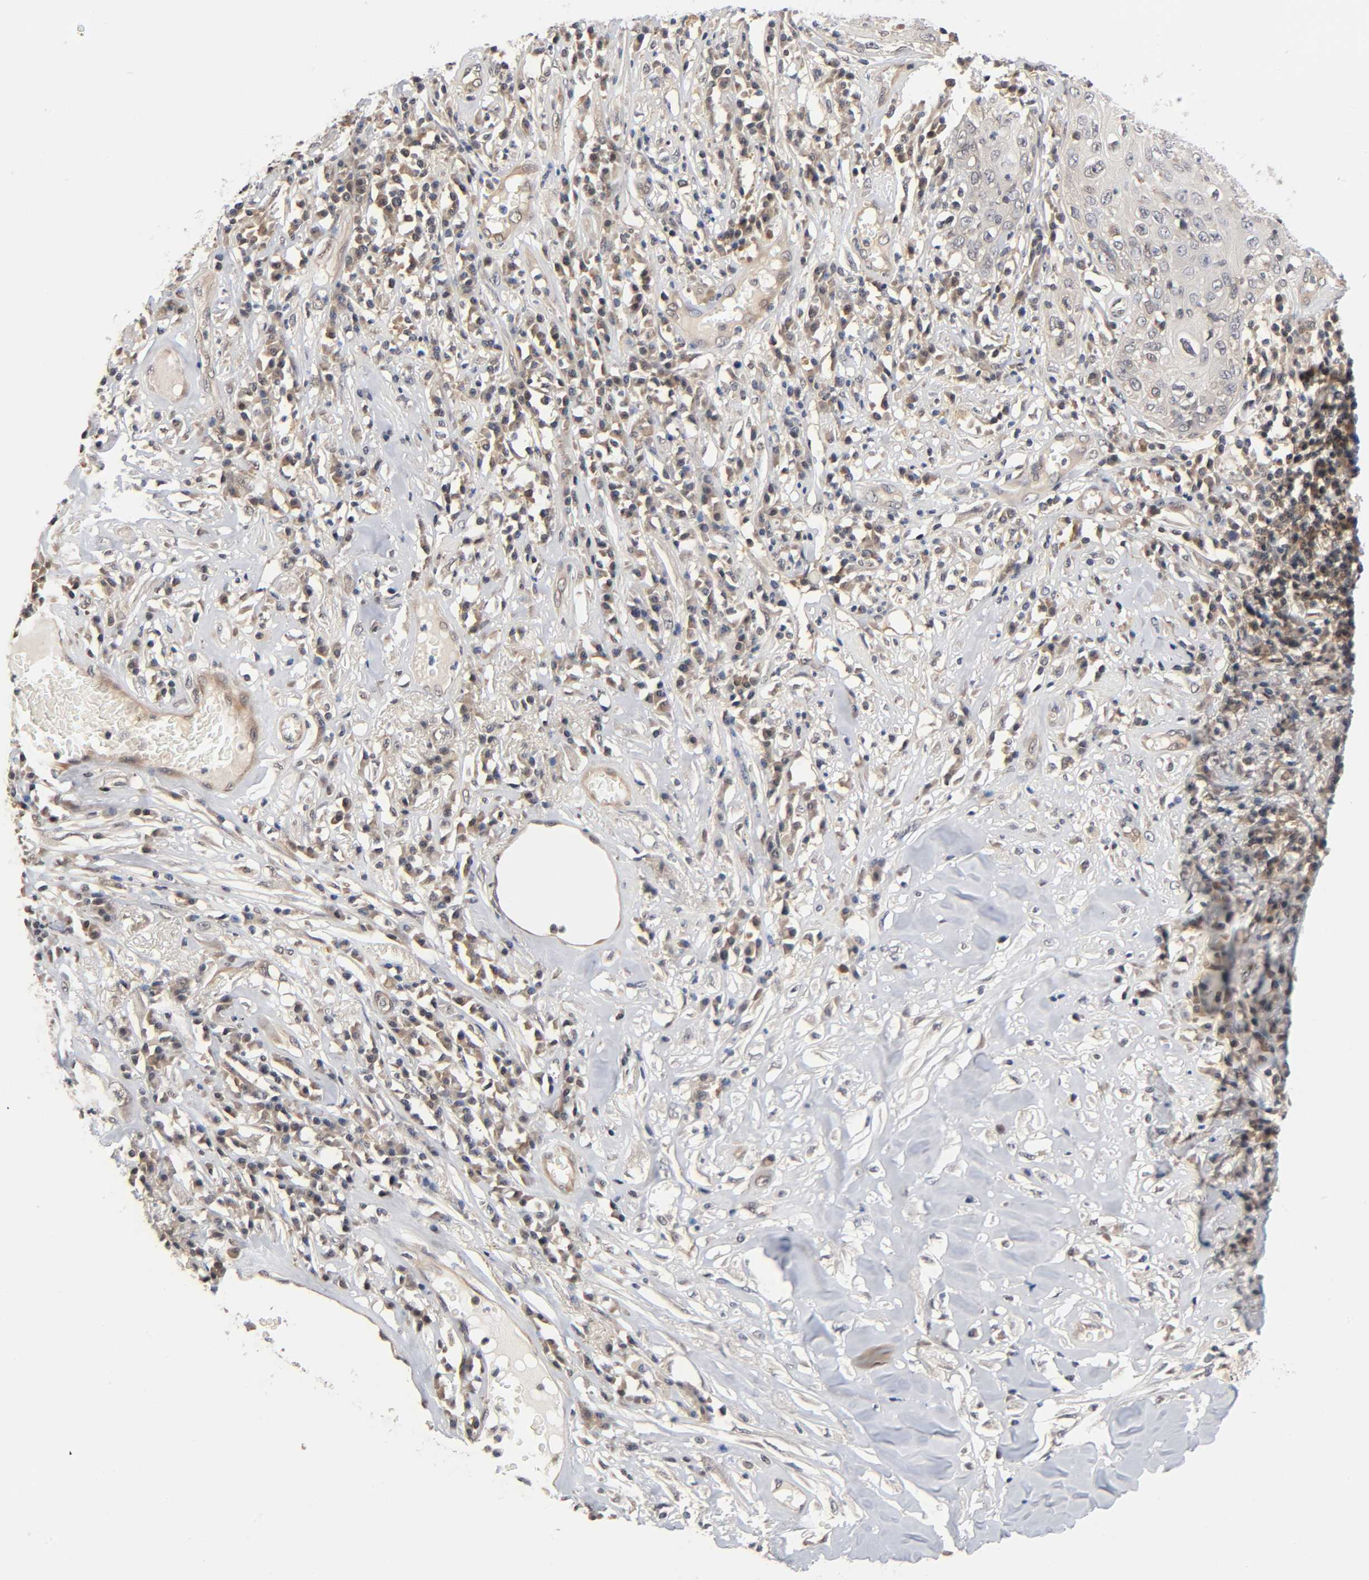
{"staining": {"intensity": "weak", "quantity": "25%-75%", "location": "cytoplasmic/membranous"}, "tissue": "skin cancer", "cell_type": "Tumor cells", "image_type": "cancer", "snomed": [{"axis": "morphology", "description": "Squamous cell carcinoma, NOS"}, {"axis": "topography", "description": "Skin"}], "caption": "High-power microscopy captured an immunohistochemistry (IHC) histopathology image of squamous cell carcinoma (skin), revealing weak cytoplasmic/membranous staining in approximately 25%-75% of tumor cells.", "gene": "PRKAB1", "patient": {"sex": "male", "age": 65}}